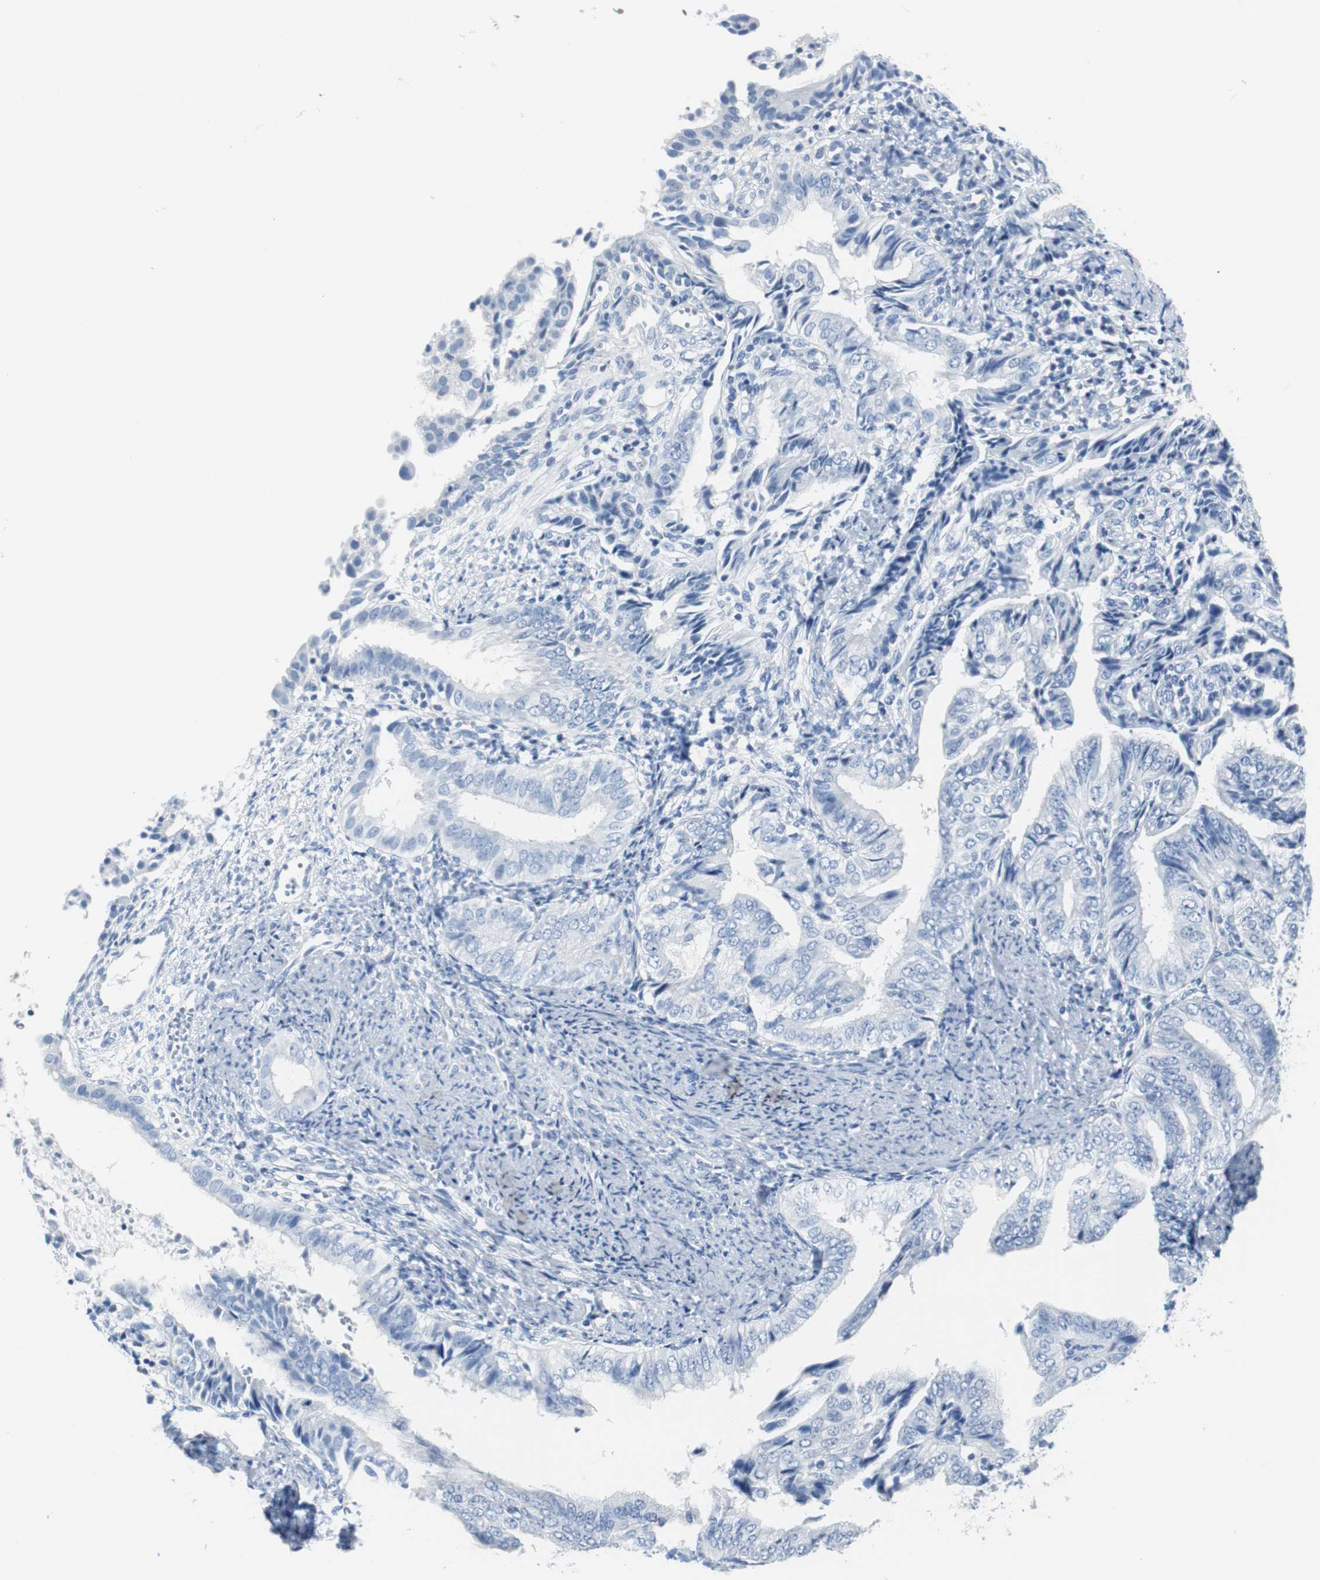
{"staining": {"intensity": "negative", "quantity": "none", "location": "none"}, "tissue": "endometrial cancer", "cell_type": "Tumor cells", "image_type": "cancer", "snomed": [{"axis": "morphology", "description": "Adenocarcinoma, NOS"}, {"axis": "topography", "description": "Endometrium"}], "caption": "High magnification brightfield microscopy of endometrial cancer stained with DAB (3,3'-diaminobenzidine) (brown) and counterstained with hematoxylin (blue): tumor cells show no significant positivity.", "gene": "GAP43", "patient": {"sex": "female", "age": 58}}